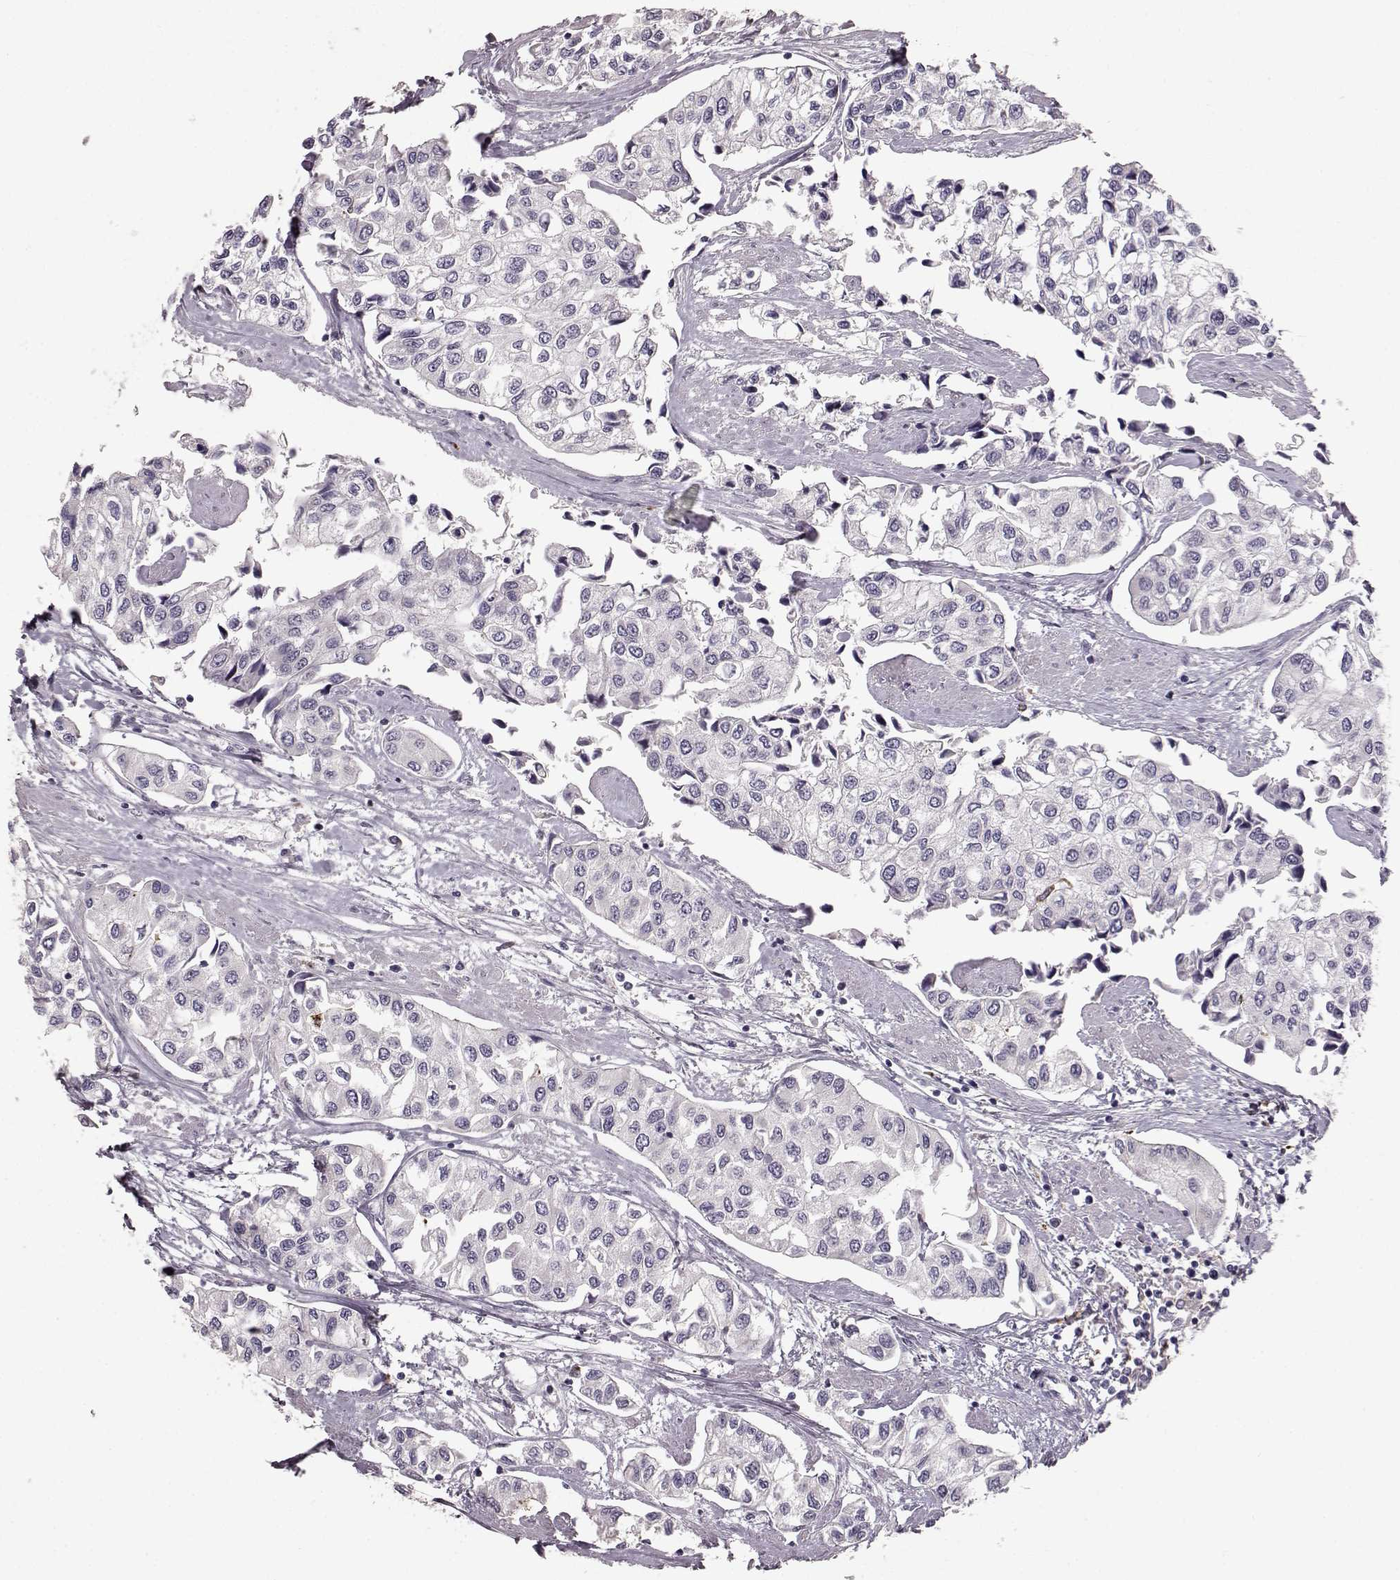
{"staining": {"intensity": "negative", "quantity": "none", "location": "none"}, "tissue": "urothelial cancer", "cell_type": "Tumor cells", "image_type": "cancer", "snomed": [{"axis": "morphology", "description": "Urothelial carcinoma, High grade"}, {"axis": "topography", "description": "Urinary bladder"}], "caption": "Tumor cells show no significant protein expression in urothelial cancer.", "gene": "CCNF", "patient": {"sex": "male", "age": 73}}